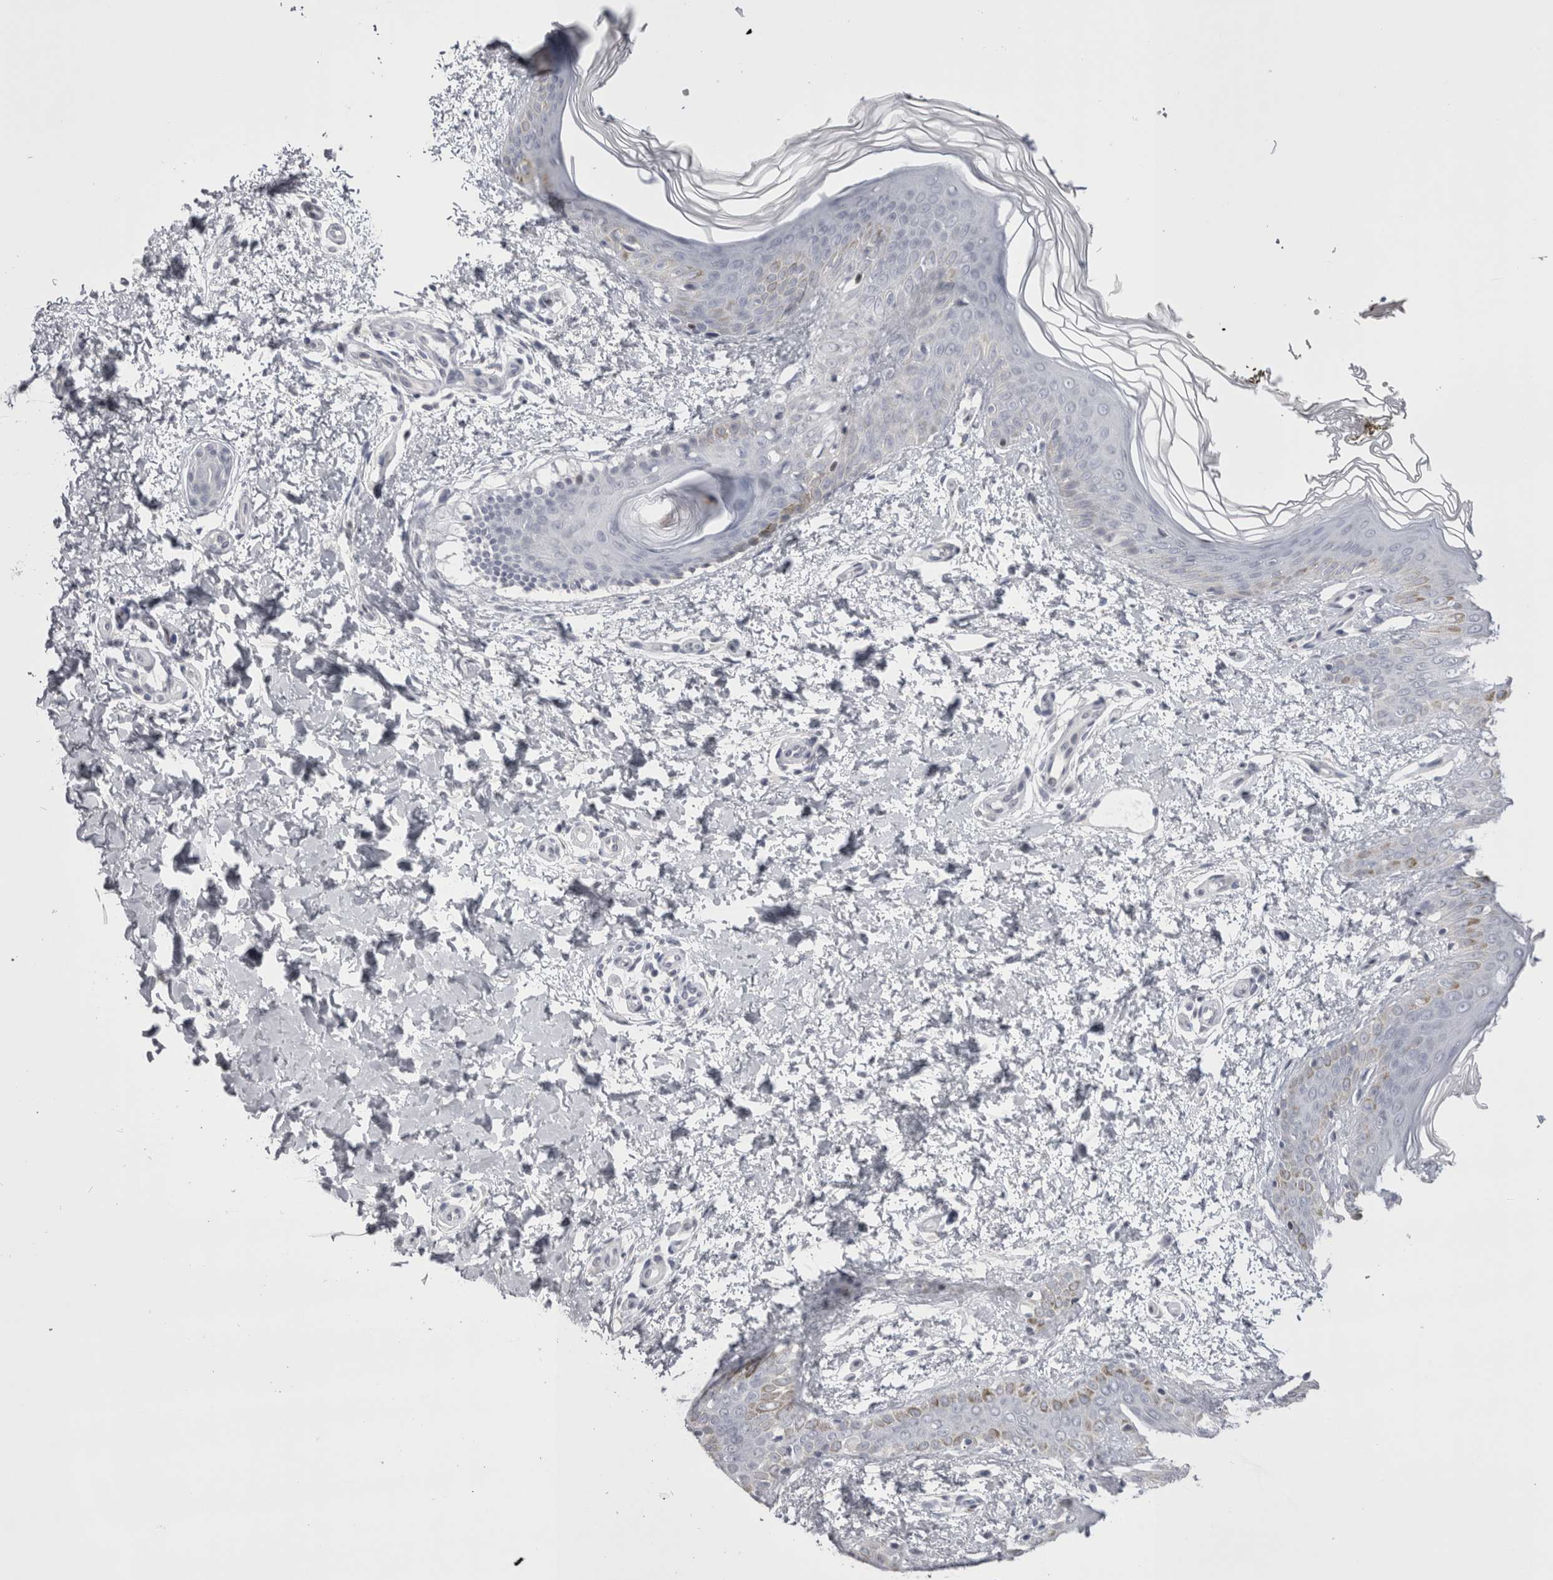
{"staining": {"intensity": "negative", "quantity": "none", "location": "none"}, "tissue": "skin", "cell_type": "Fibroblasts", "image_type": "normal", "snomed": [{"axis": "morphology", "description": "Normal tissue, NOS"}, {"axis": "morphology", "description": "Neoplasm, benign, NOS"}, {"axis": "topography", "description": "Skin"}, {"axis": "topography", "description": "Soft tissue"}], "caption": "Skin stained for a protein using immunohistochemistry (IHC) demonstrates no expression fibroblasts.", "gene": "FNDC8", "patient": {"sex": "male", "age": 26}}